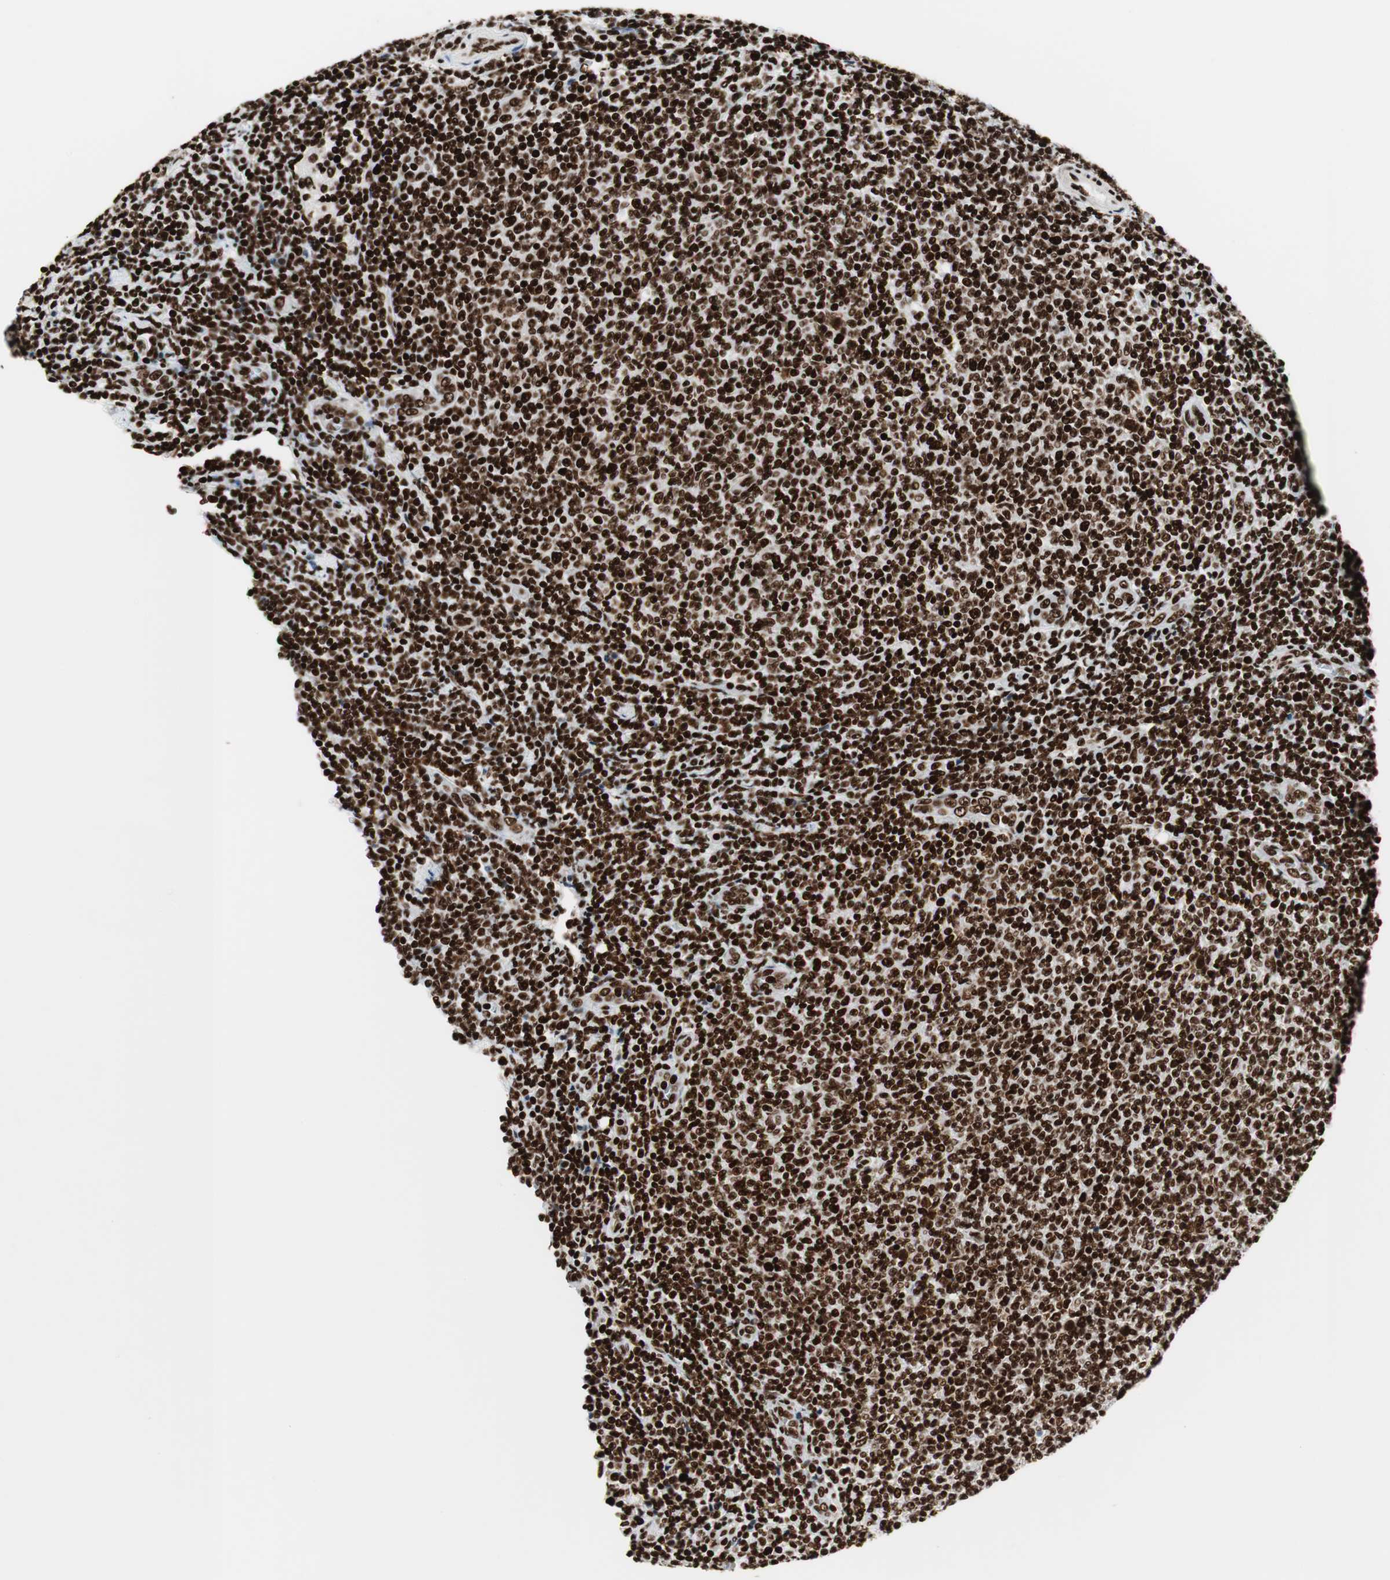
{"staining": {"intensity": "strong", "quantity": ">75%", "location": "nuclear"}, "tissue": "lymphoma", "cell_type": "Tumor cells", "image_type": "cancer", "snomed": [{"axis": "morphology", "description": "Malignant lymphoma, non-Hodgkin's type, Low grade"}, {"axis": "topography", "description": "Lymph node"}], "caption": "DAB immunohistochemical staining of human lymphoma exhibits strong nuclear protein positivity in approximately >75% of tumor cells.", "gene": "MTA2", "patient": {"sex": "male", "age": 66}}